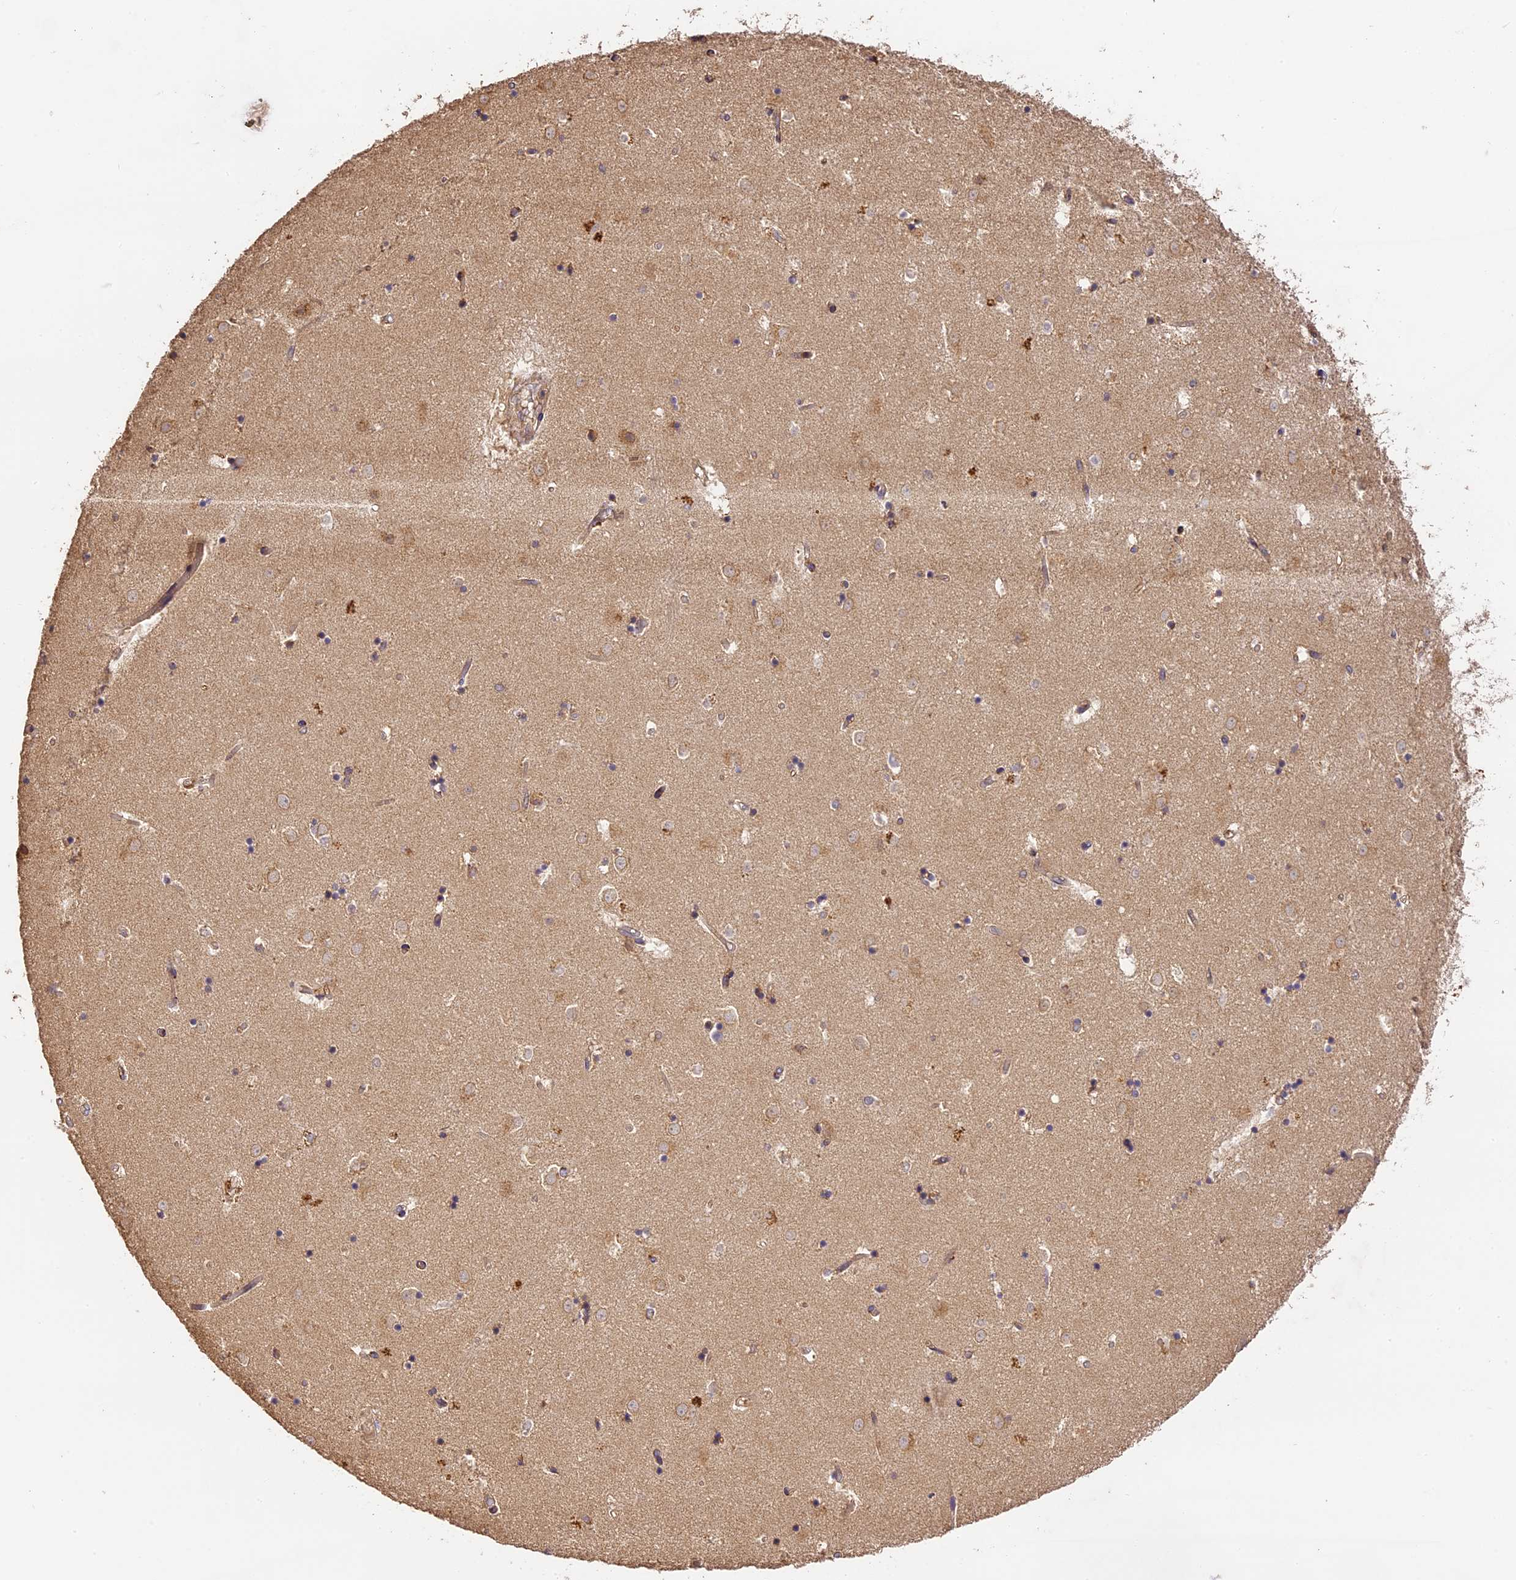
{"staining": {"intensity": "weak", "quantity": "<25%", "location": "cytoplasmic/membranous"}, "tissue": "caudate", "cell_type": "Glial cells", "image_type": "normal", "snomed": [{"axis": "morphology", "description": "Normal tissue, NOS"}, {"axis": "topography", "description": "Lateral ventricle wall"}], "caption": "Immunohistochemistry photomicrograph of benign caudate: human caudate stained with DAB (3,3'-diaminobenzidine) reveals no significant protein staining in glial cells.", "gene": "BRAP", "patient": {"sex": "female", "age": 52}}